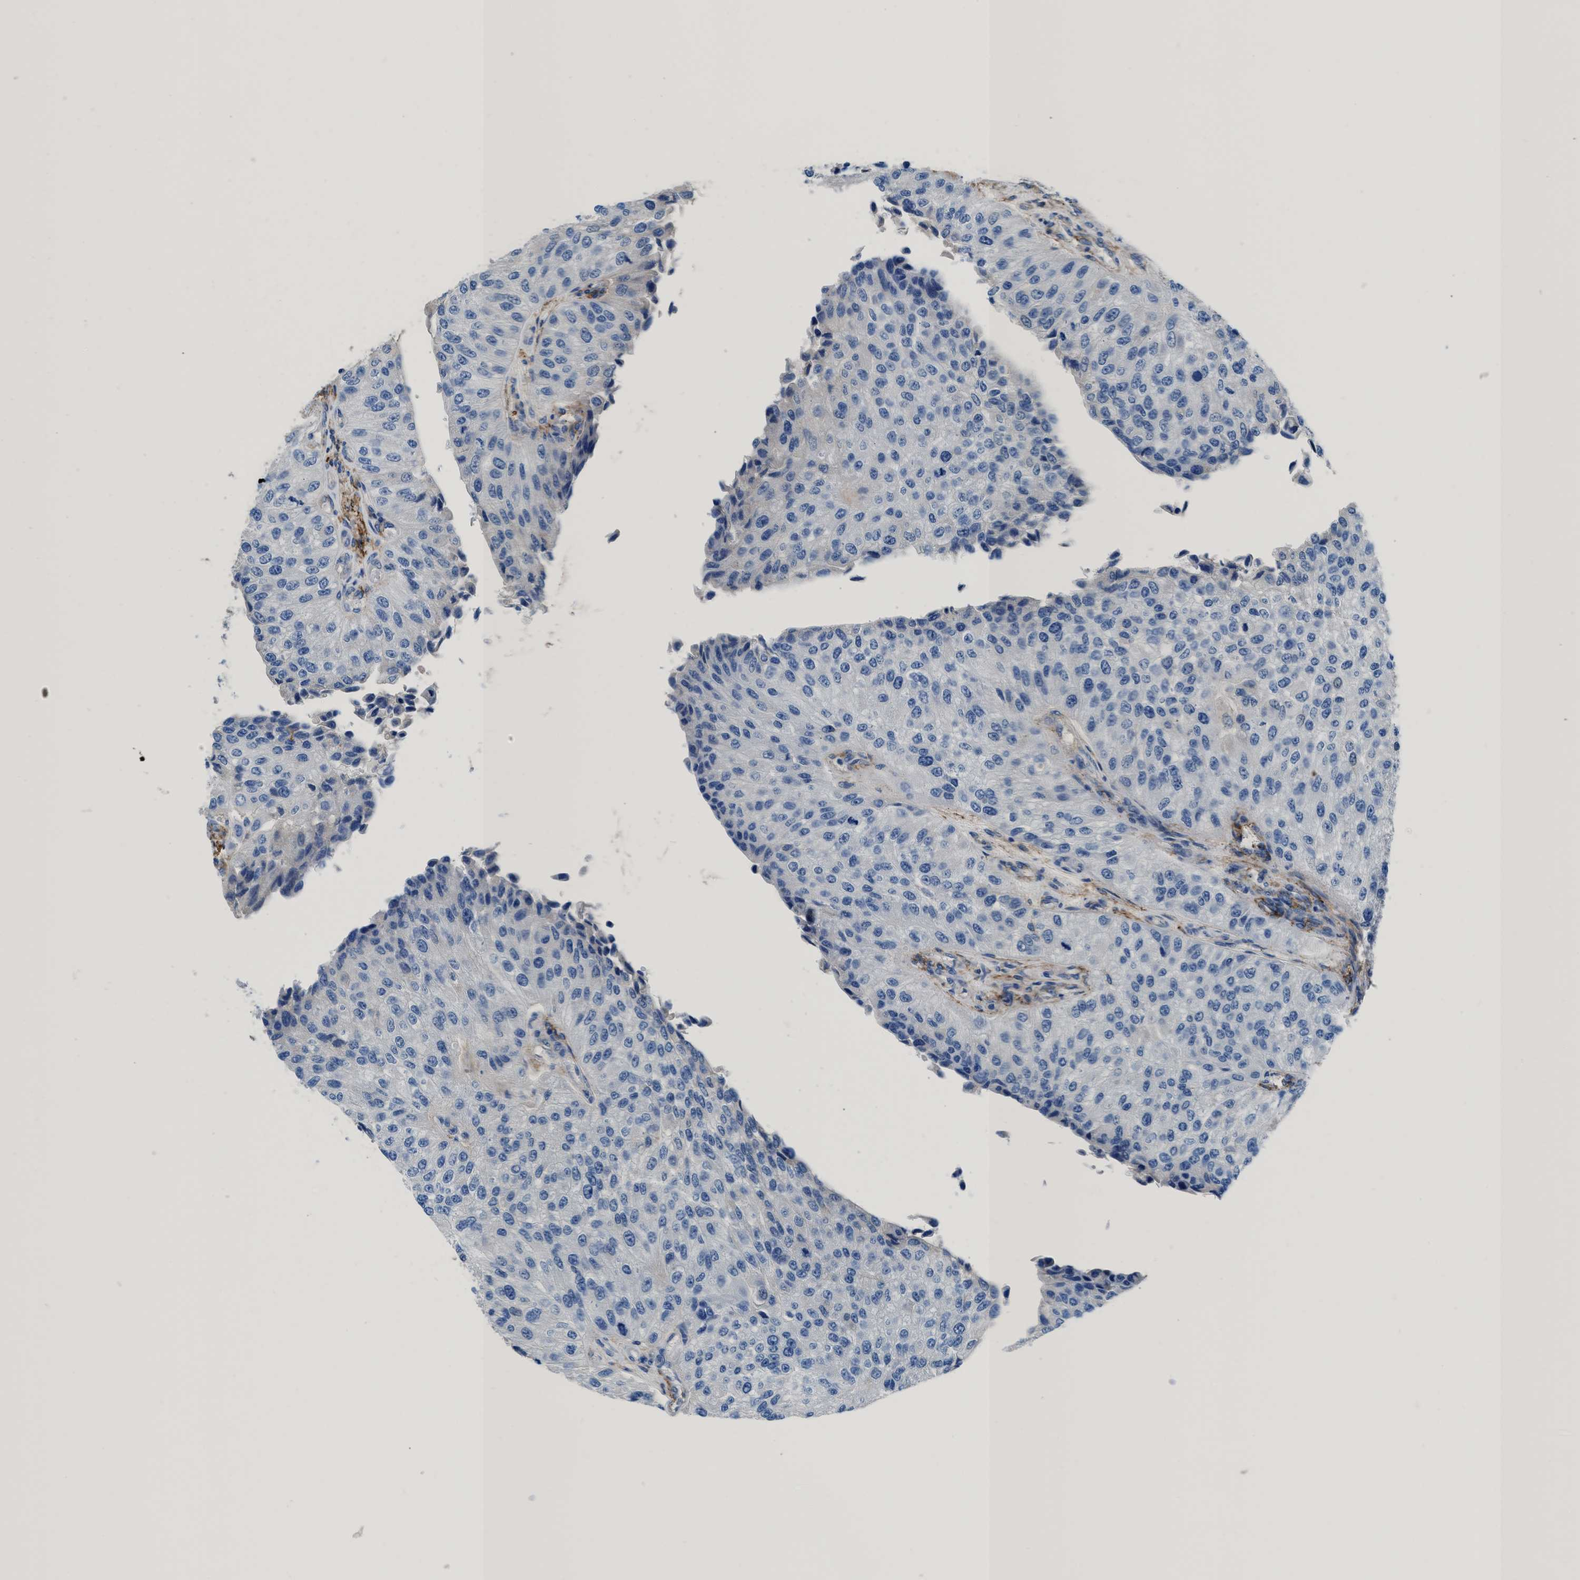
{"staining": {"intensity": "negative", "quantity": "none", "location": "none"}, "tissue": "urothelial cancer", "cell_type": "Tumor cells", "image_type": "cancer", "snomed": [{"axis": "morphology", "description": "Urothelial carcinoma, High grade"}, {"axis": "topography", "description": "Kidney"}, {"axis": "topography", "description": "Urinary bladder"}], "caption": "IHC photomicrograph of human urothelial cancer stained for a protein (brown), which demonstrates no positivity in tumor cells. Nuclei are stained in blue.", "gene": "KCNQ4", "patient": {"sex": "male", "age": 77}}